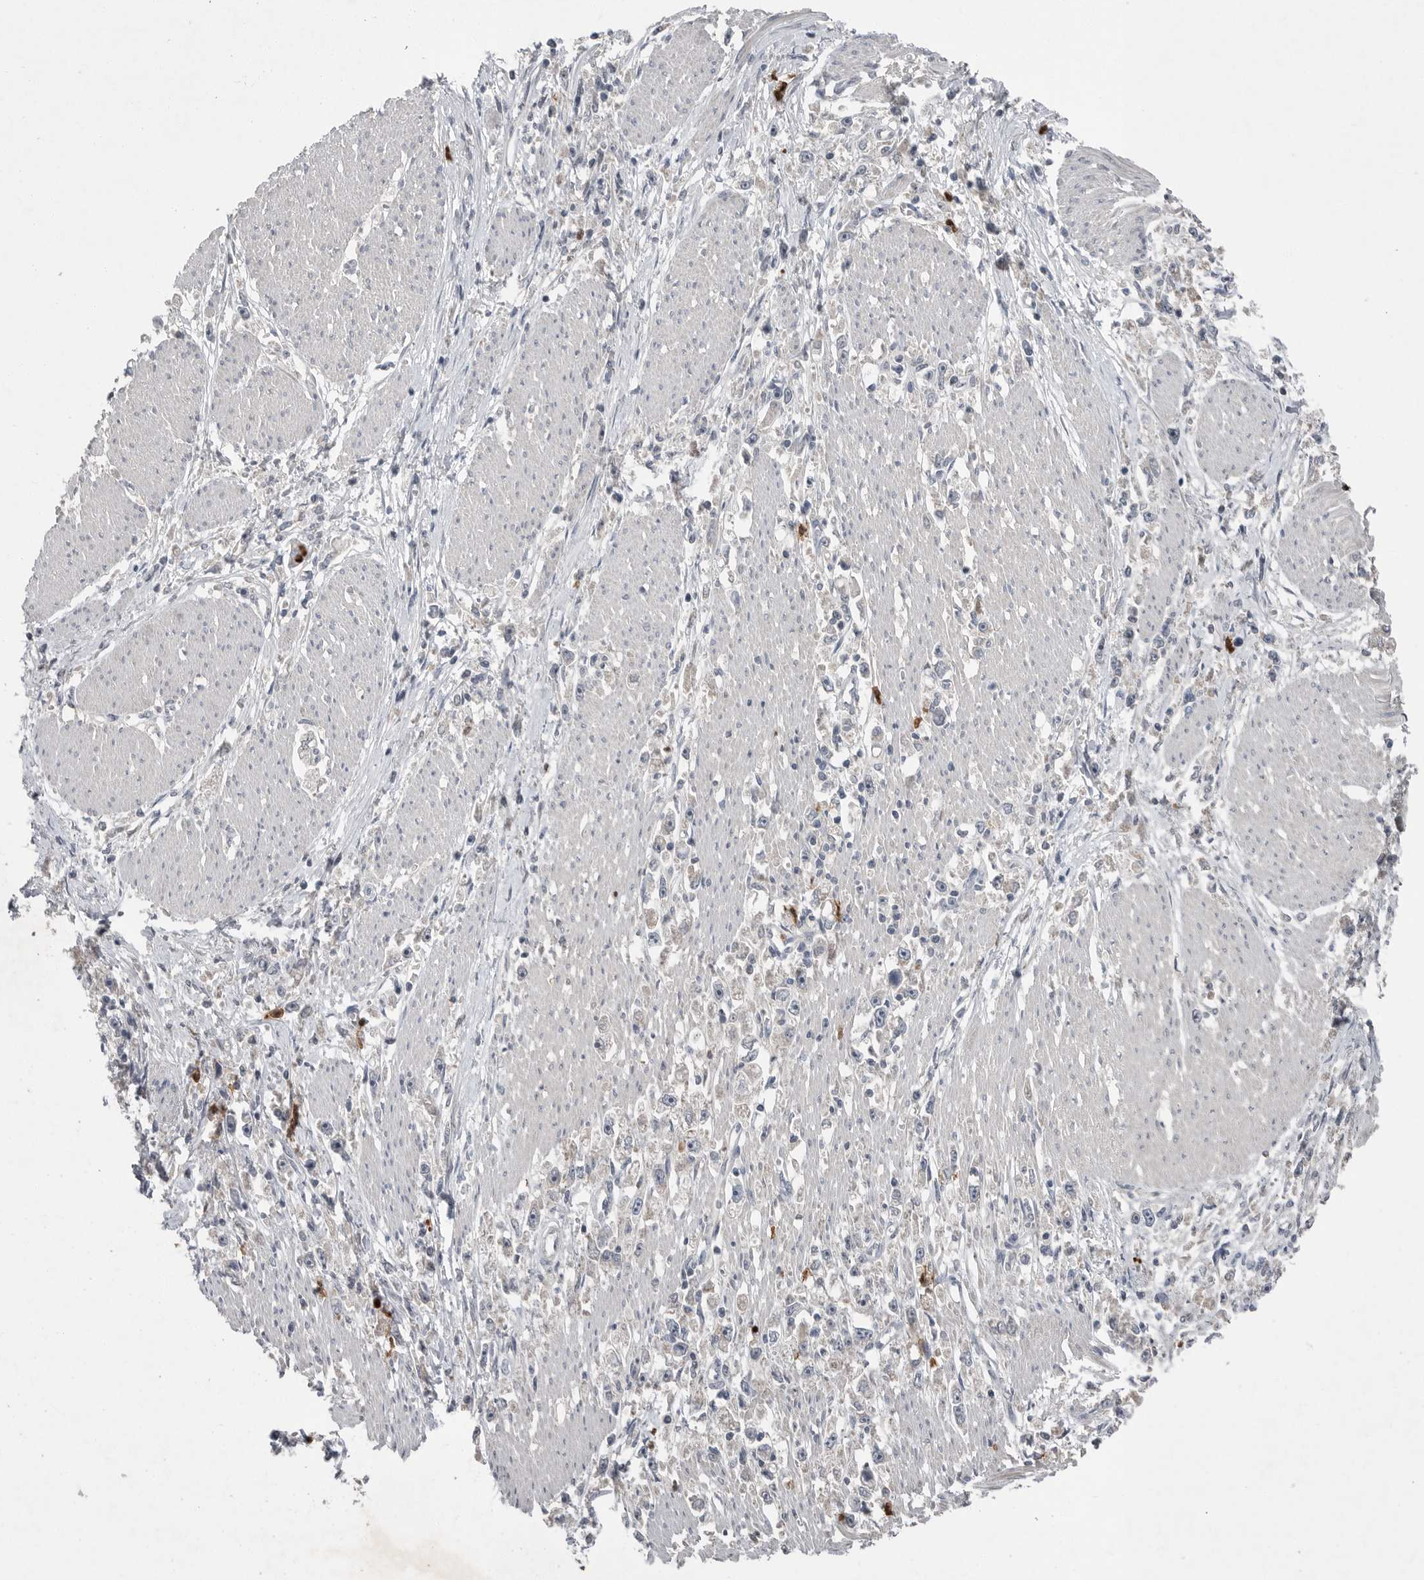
{"staining": {"intensity": "negative", "quantity": "none", "location": "none"}, "tissue": "stomach cancer", "cell_type": "Tumor cells", "image_type": "cancer", "snomed": [{"axis": "morphology", "description": "Adenocarcinoma, NOS"}, {"axis": "topography", "description": "Stomach"}], "caption": "This photomicrograph is of stomach cancer stained with immunohistochemistry to label a protein in brown with the nuclei are counter-stained blue. There is no expression in tumor cells.", "gene": "SCP2", "patient": {"sex": "female", "age": 59}}